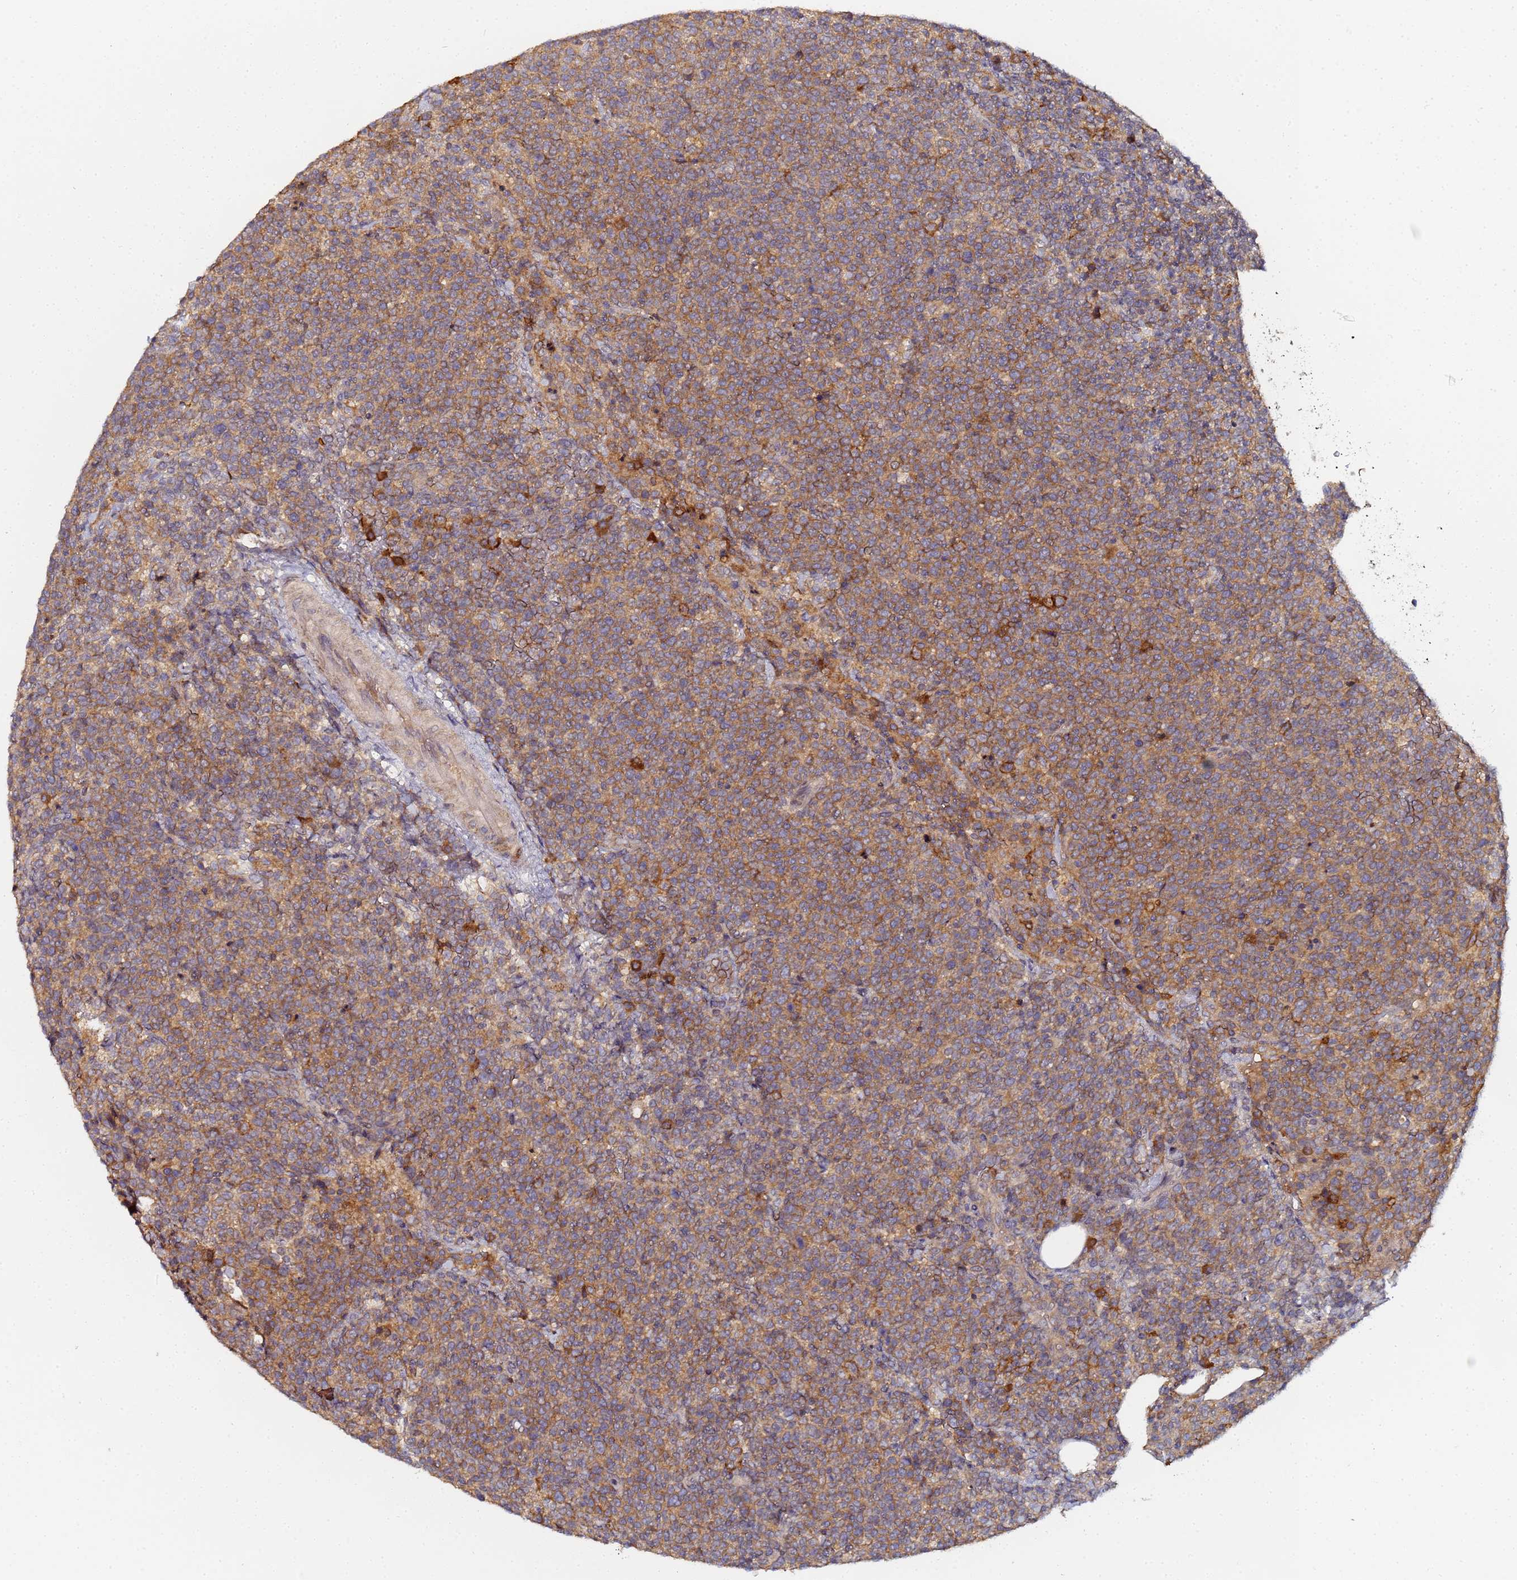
{"staining": {"intensity": "moderate", "quantity": ">75%", "location": "cytoplasmic/membranous"}, "tissue": "lymphoma", "cell_type": "Tumor cells", "image_type": "cancer", "snomed": [{"axis": "morphology", "description": "Malignant lymphoma, non-Hodgkin's type, High grade"}, {"axis": "topography", "description": "Lymph node"}], "caption": "Immunohistochemistry of lymphoma reveals medium levels of moderate cytoplasmic/membranous staining in approximately >75% of tumor cells.", "gene": "LRRC69", "patient": {"sex": "male", "age": 61}}